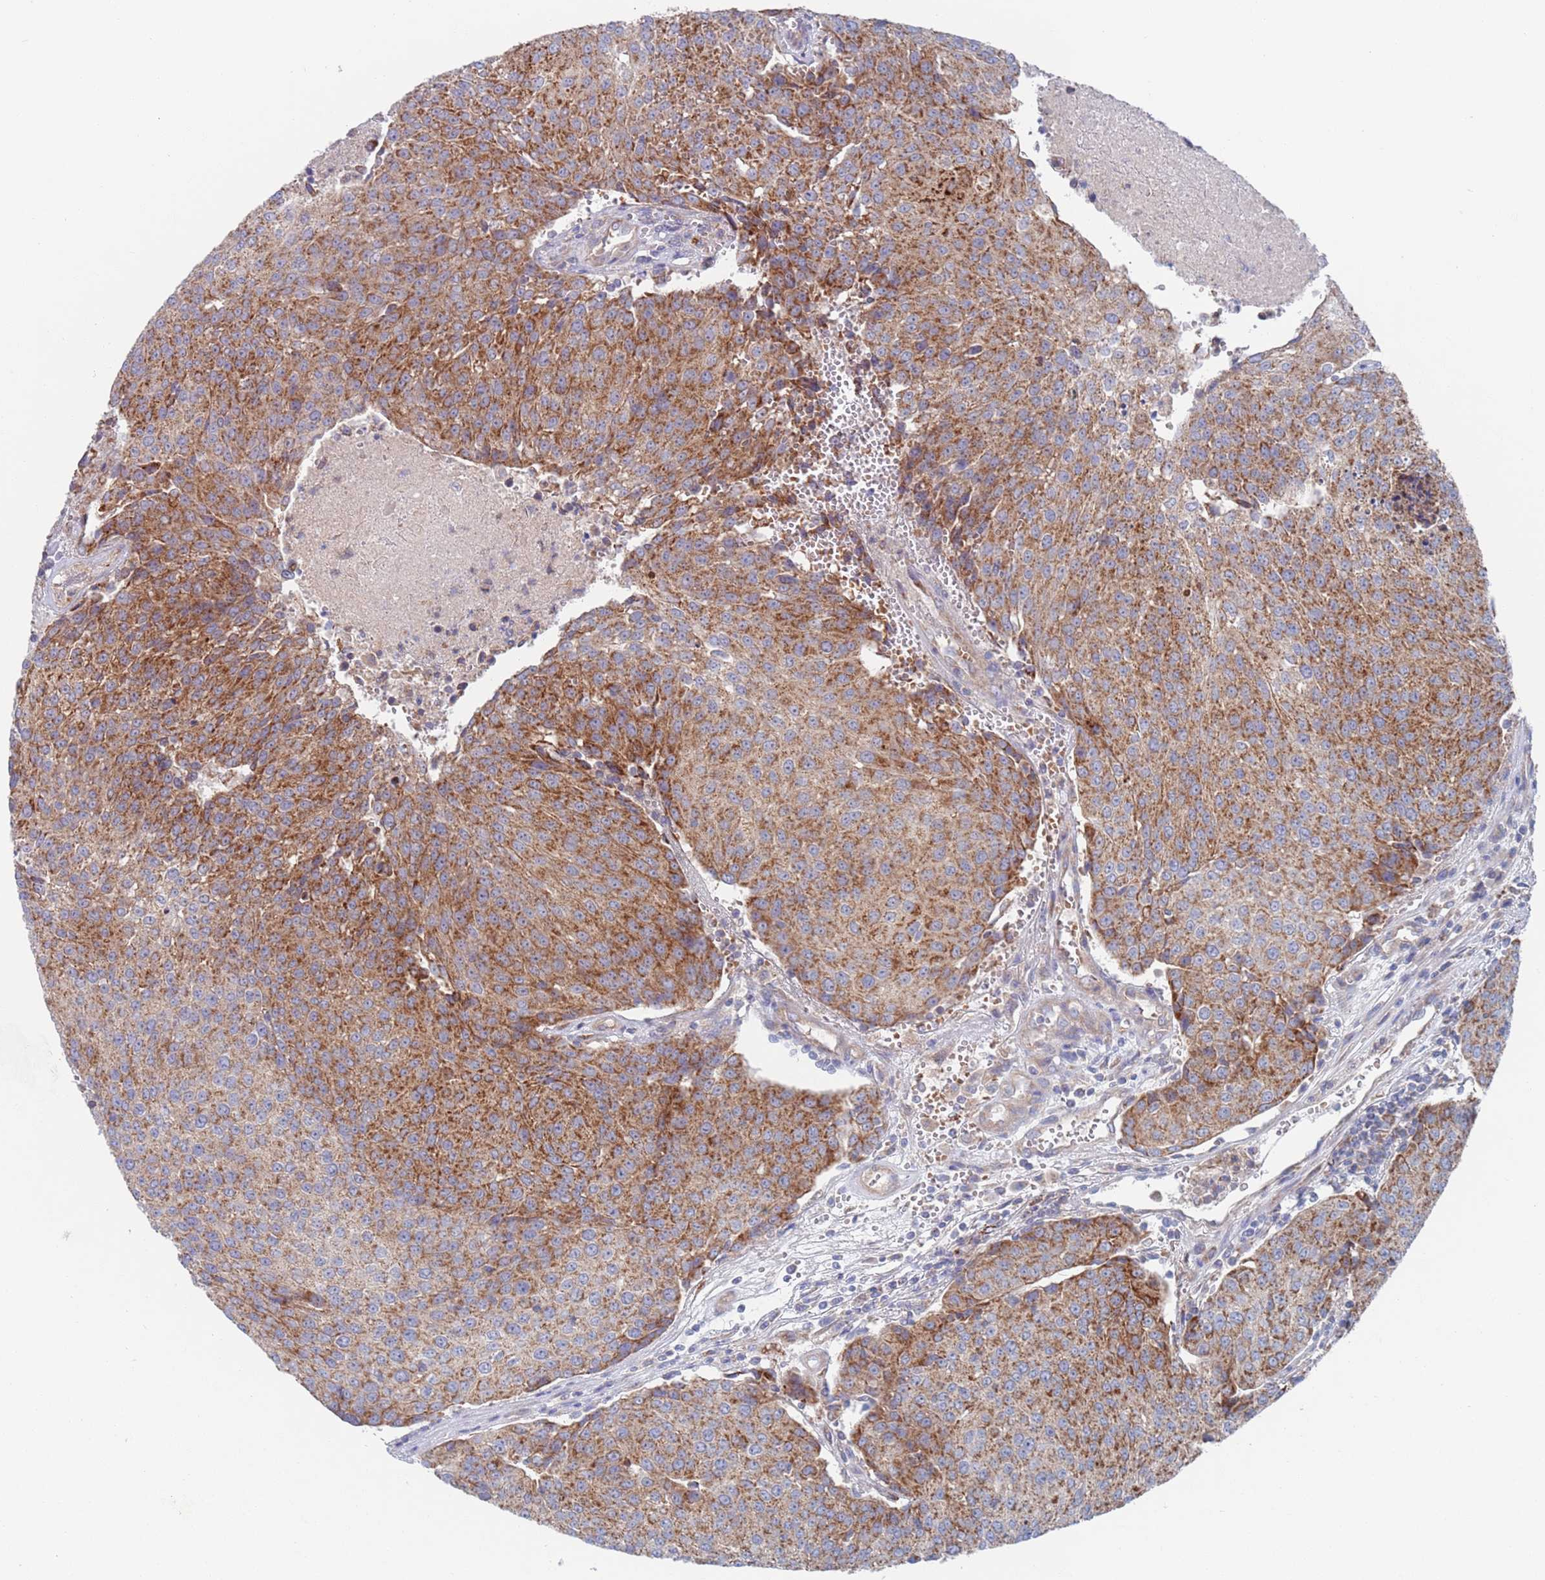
{"staining": {"intensity": "moderate", "quantity": ">75%", "location": "cytoplasmic/membranous"}, "tissue": "urothelial cancer", "cell_type": "Tumor cells", "image_type": "cancer", "snomed": [{"axis": "morphology", "description": "Urothelial carcinoma, High grade"}, {"axis": "topography", "description": "Urinary bladder"}], "caption": "Moderate cytoplasmic/membranous staining is present in approximately >75% of tumor cells in urothelial cancer.", "gene": "CHCHD6", "patient": {"sex": "female", "age": 85}}